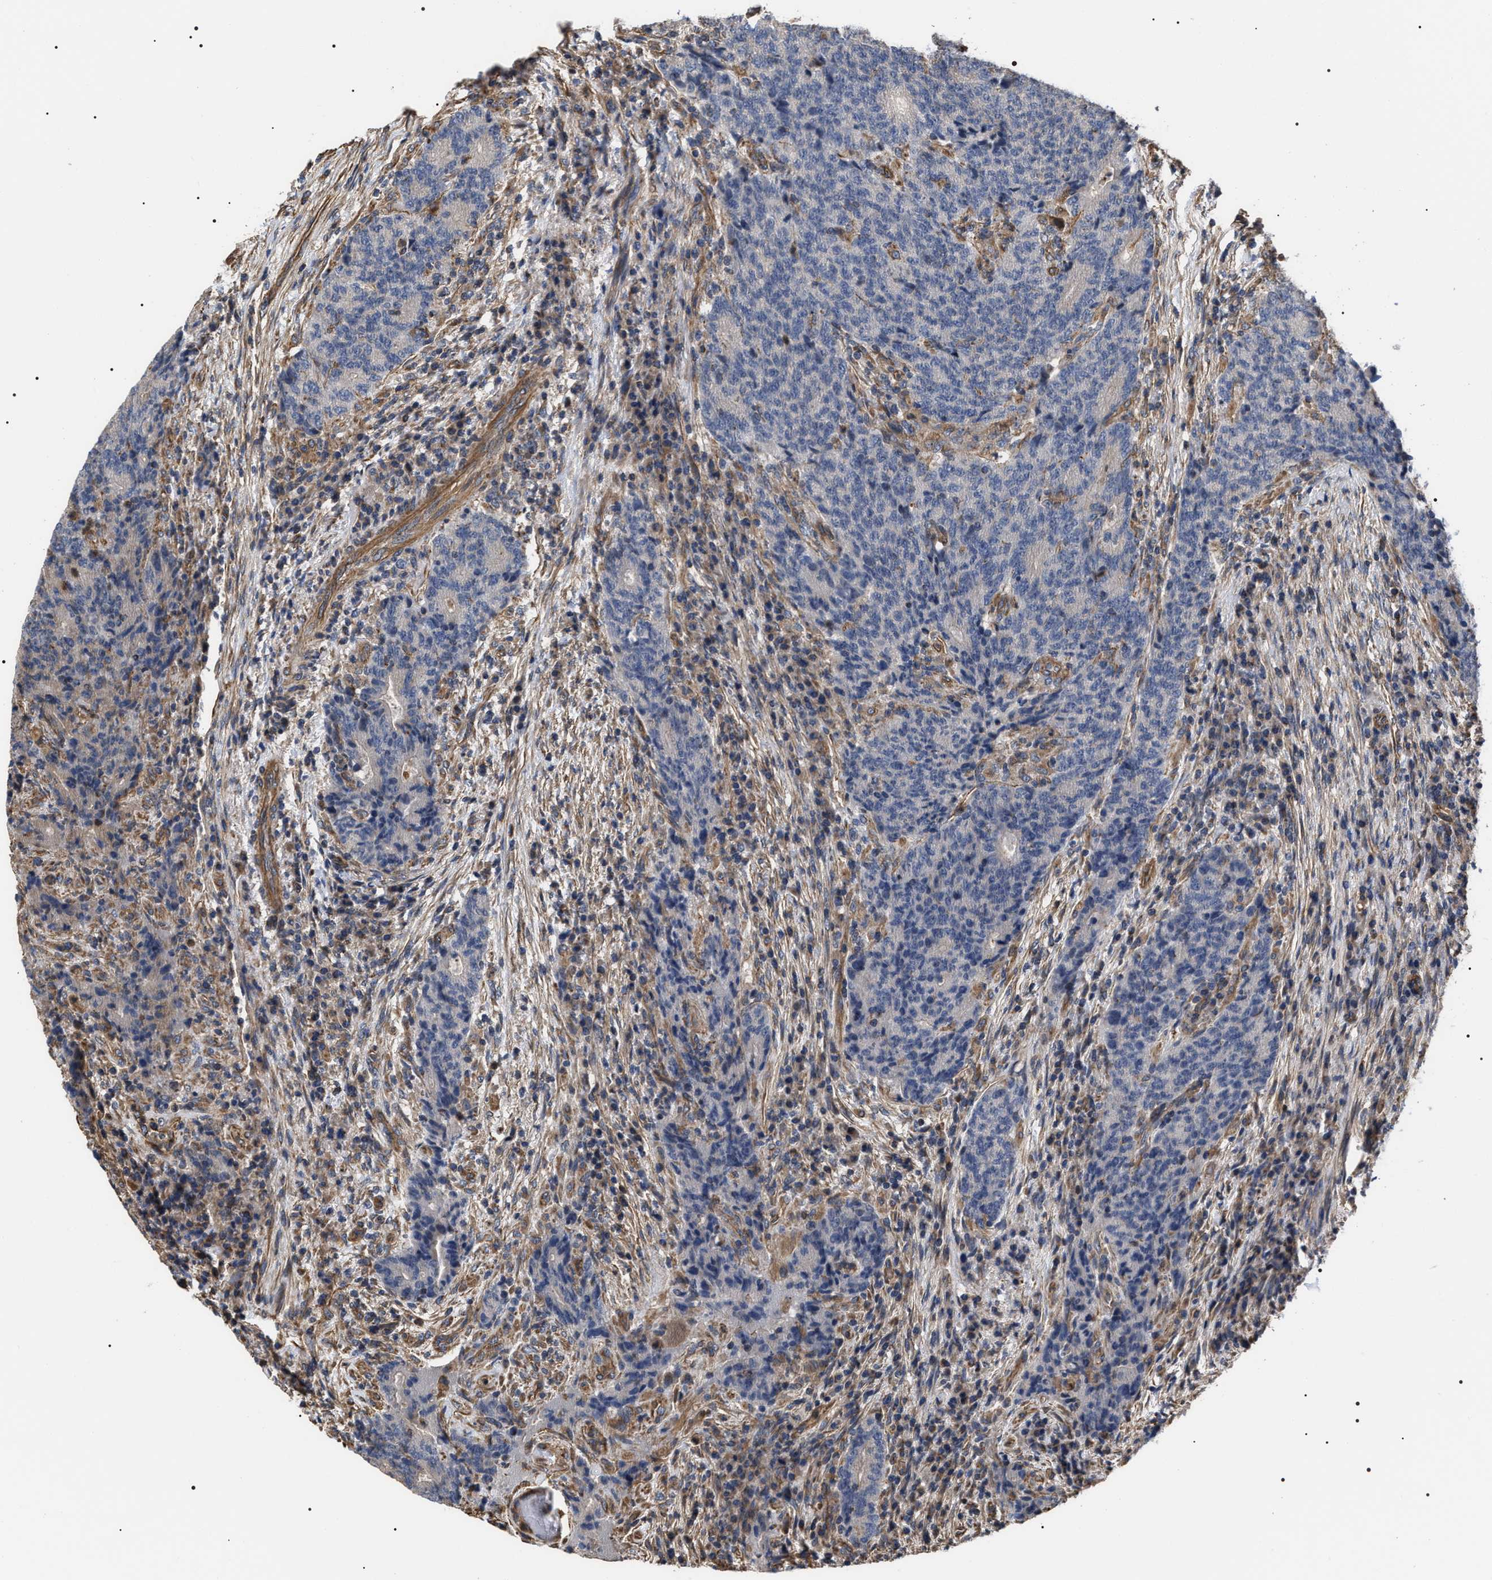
{"staining": {"intensity": "negative", "quantity": "none", "location": "none"}, "tissue": "colorectal cancer", "cell_type": "Tumor cells", "image_type": "cancer", "snomed": [{"axis": "morphology", "description": "Normal tissue, NOS"}, {"axis": "morphology", "description": "Adenocarcinoma, NOS"}, {"axis": "topography", "description": "Colon"}], "caption": "High power microscopy photomicrograph of an immunohistochemistry (IHC) micrograph of colorectal adenocarcinoma, revealing no significant staining in tumor cells.", "gene": "TSPAN33", "patient": {"sex": "female", "age": 75}}